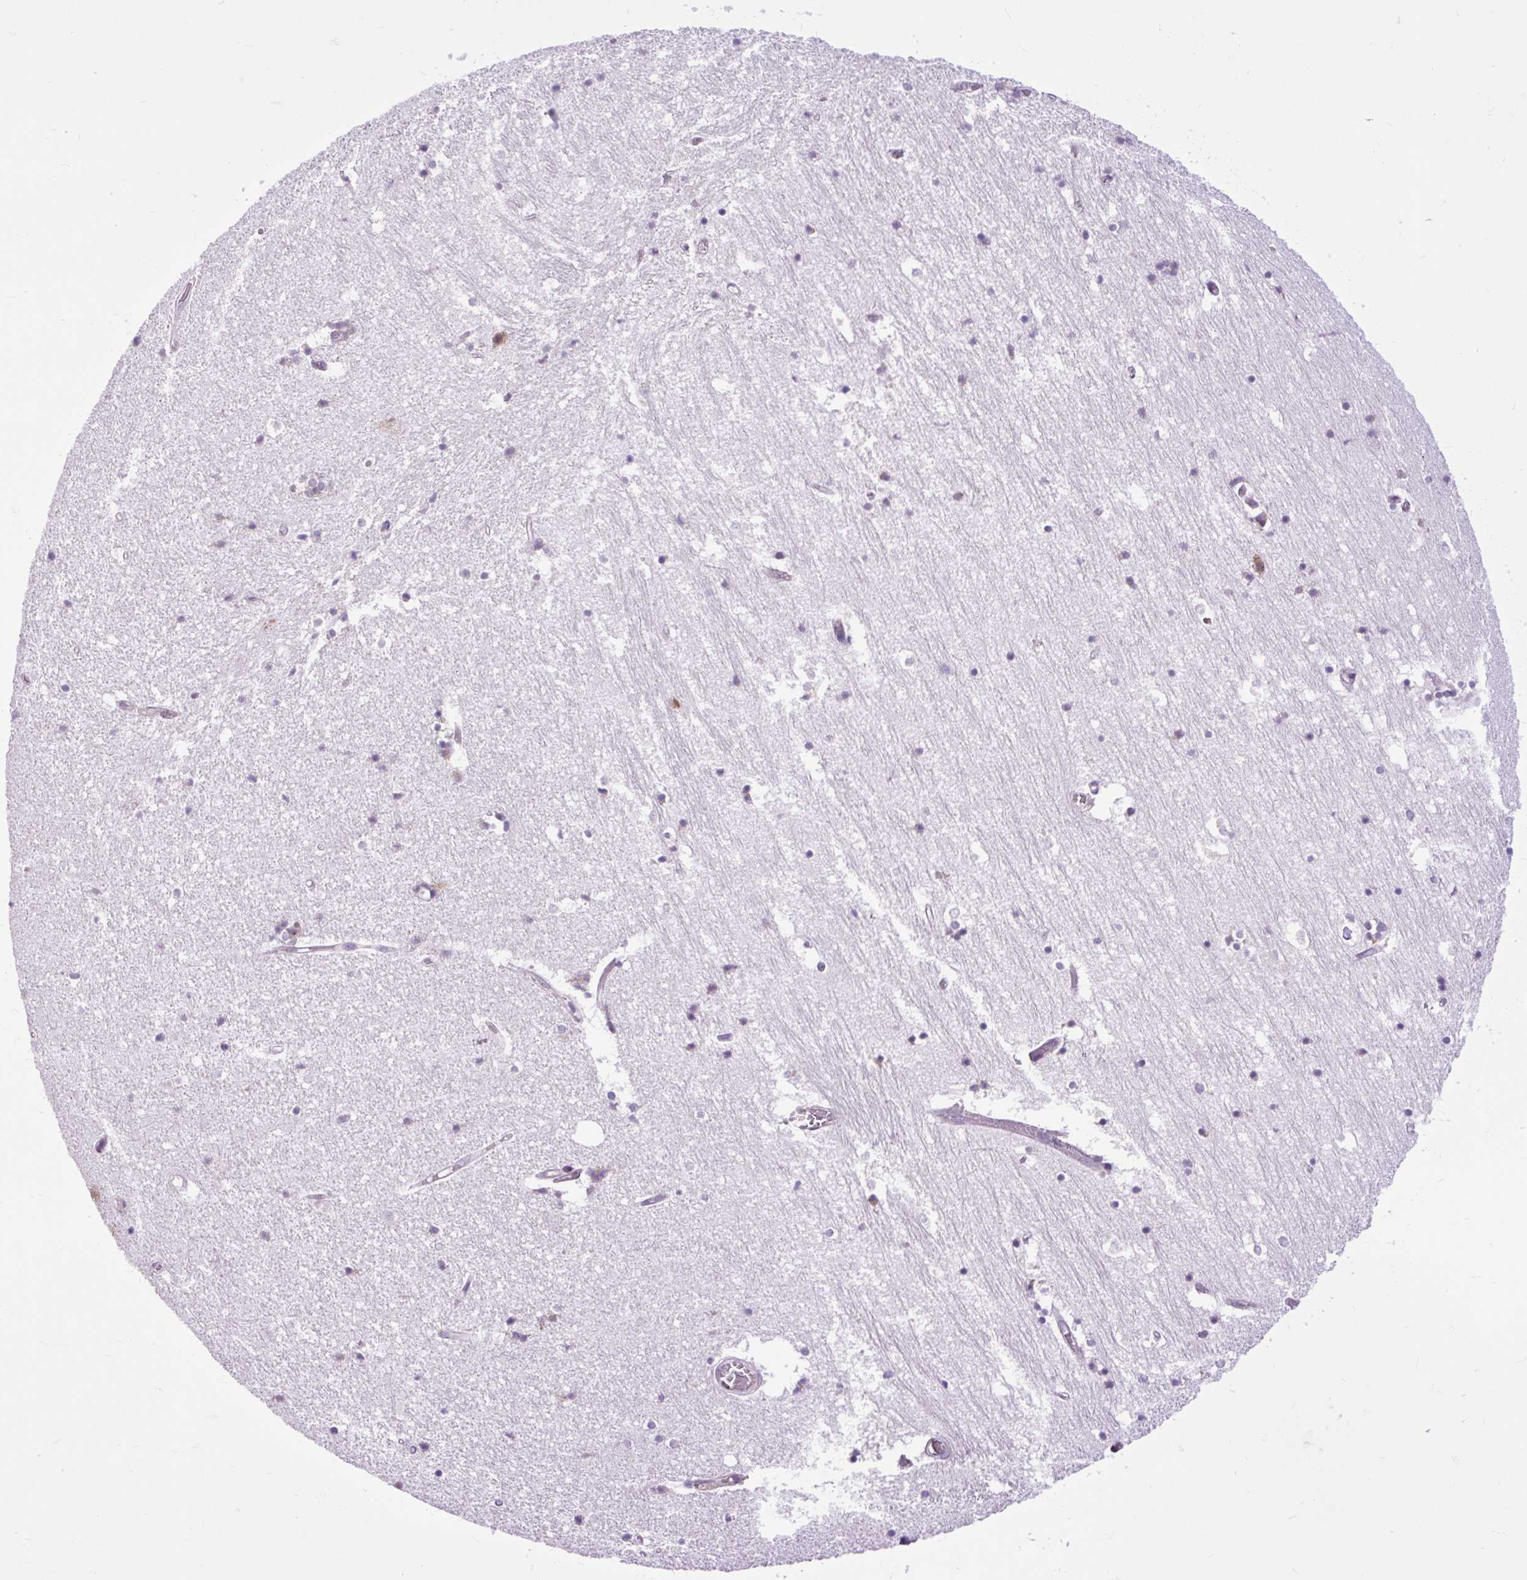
{"staining": {"intensity": "negative", "quantity": "none", "location": "none"}, "tissue": "hippocampus", "cell_type": "Glial cells", "image_type": "normal", "snomed": [{"axis": "morphology", "description": "Normal tissue, NOS"}, {"axis": "topography", "description": "Hippocampus"}], "caption": "Hippocampus stained for a protein using immunohistochemistry reveals no positivity glial cells.", "gene": "CLK2", "patient": {"sex": "female", "age": 52}}